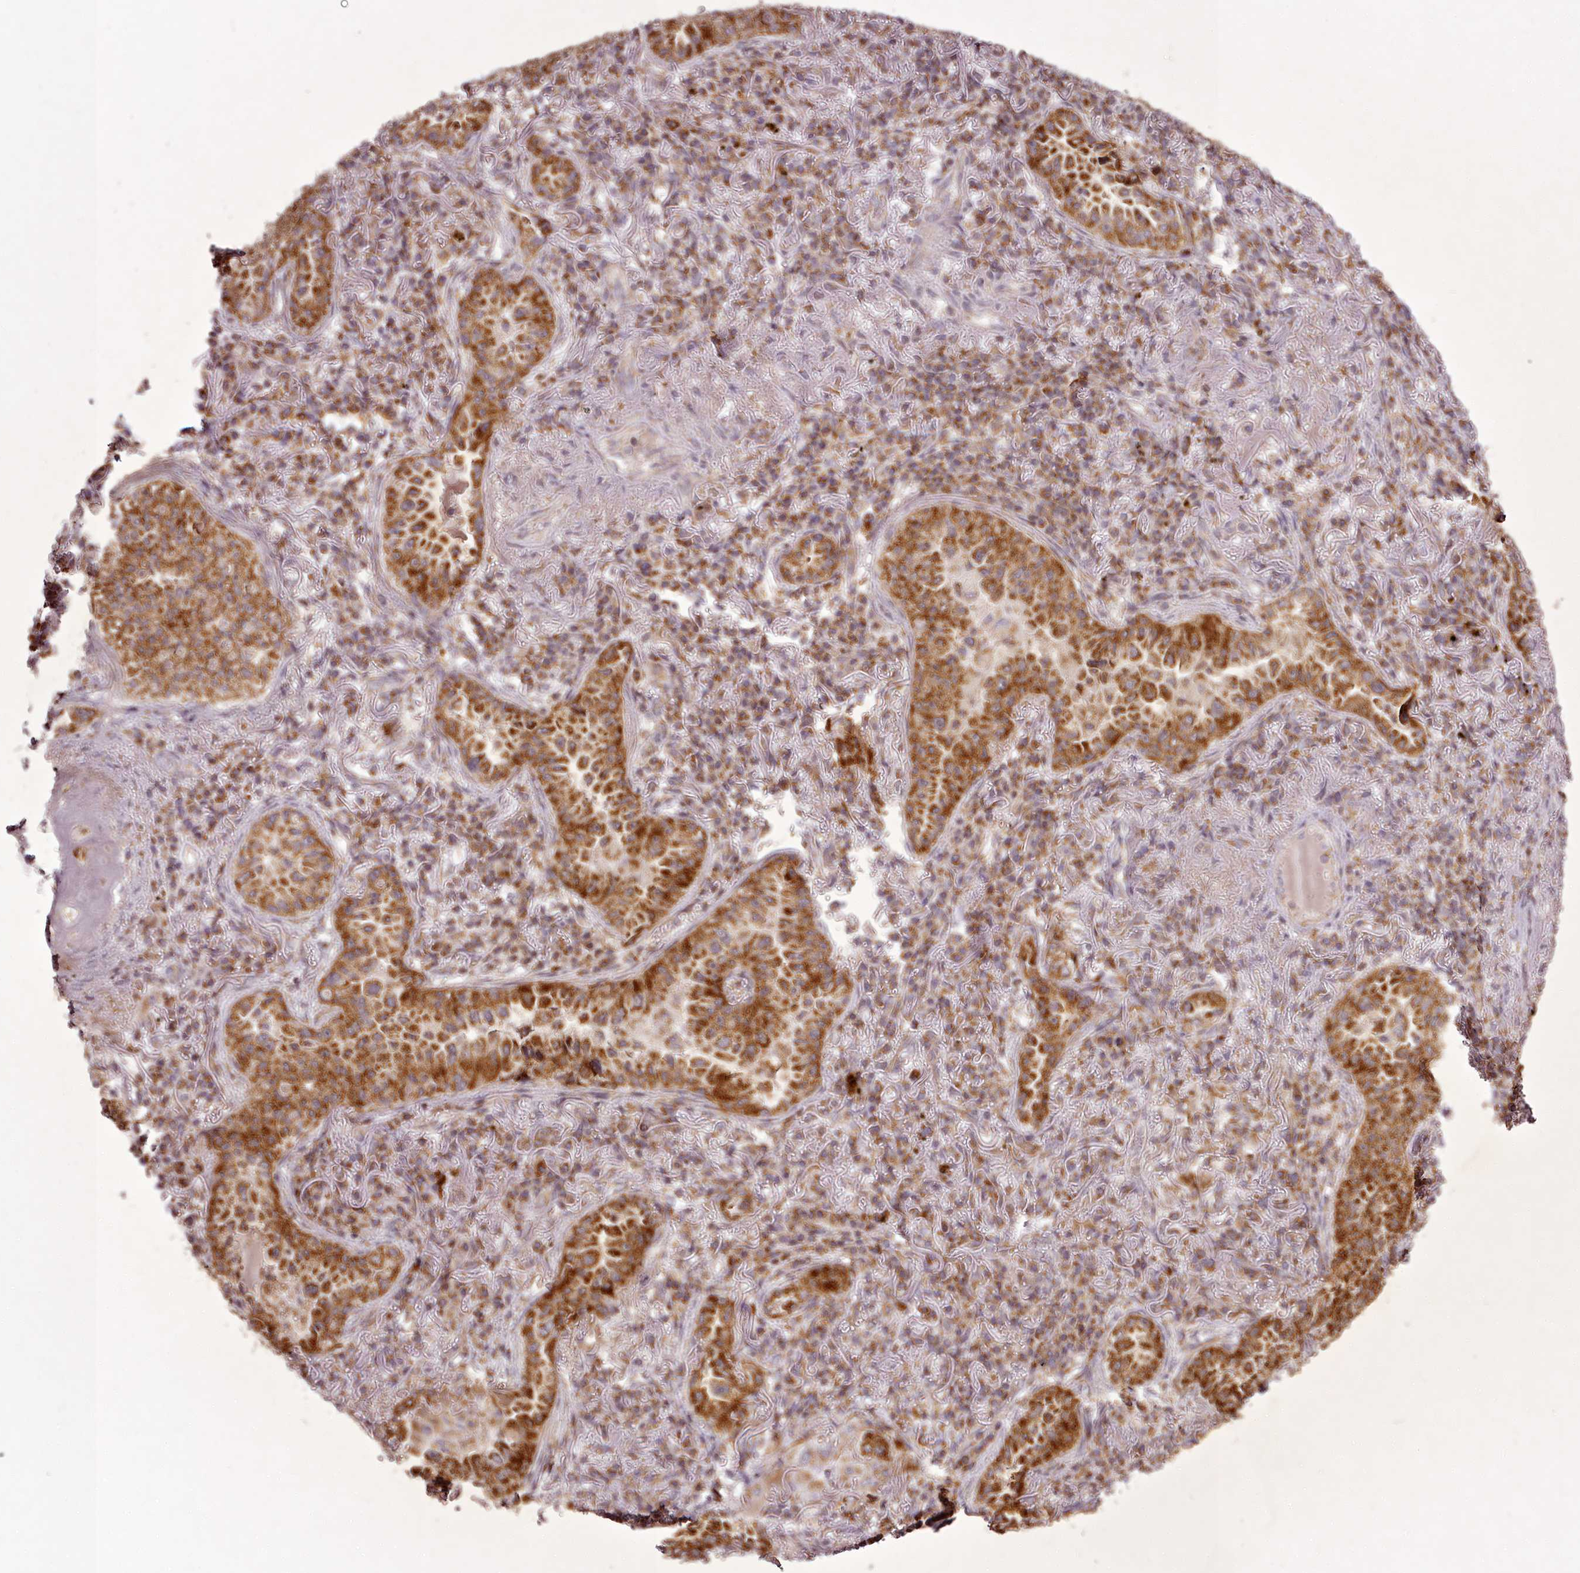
{"staining": {"intensity": "strong", "quantity": ">75%", "location": "cytoplasmic/membranous"}, "tissue": "lung cancer", "cell_type": "Tumor cells", "image_type": "cancer", "snomed": [{"axis": "morphology", "description": "Adenocarcinoma, NOS"}, {"axis": "topography", "description": "Lung"}], "caption": "Tumor cells reveal strong cytoplasmic/membranous staining in approximately >75% of cells in lung cancer.", "gene": "CHCHD2", "patient": {"sex": "female", "age": 69}}